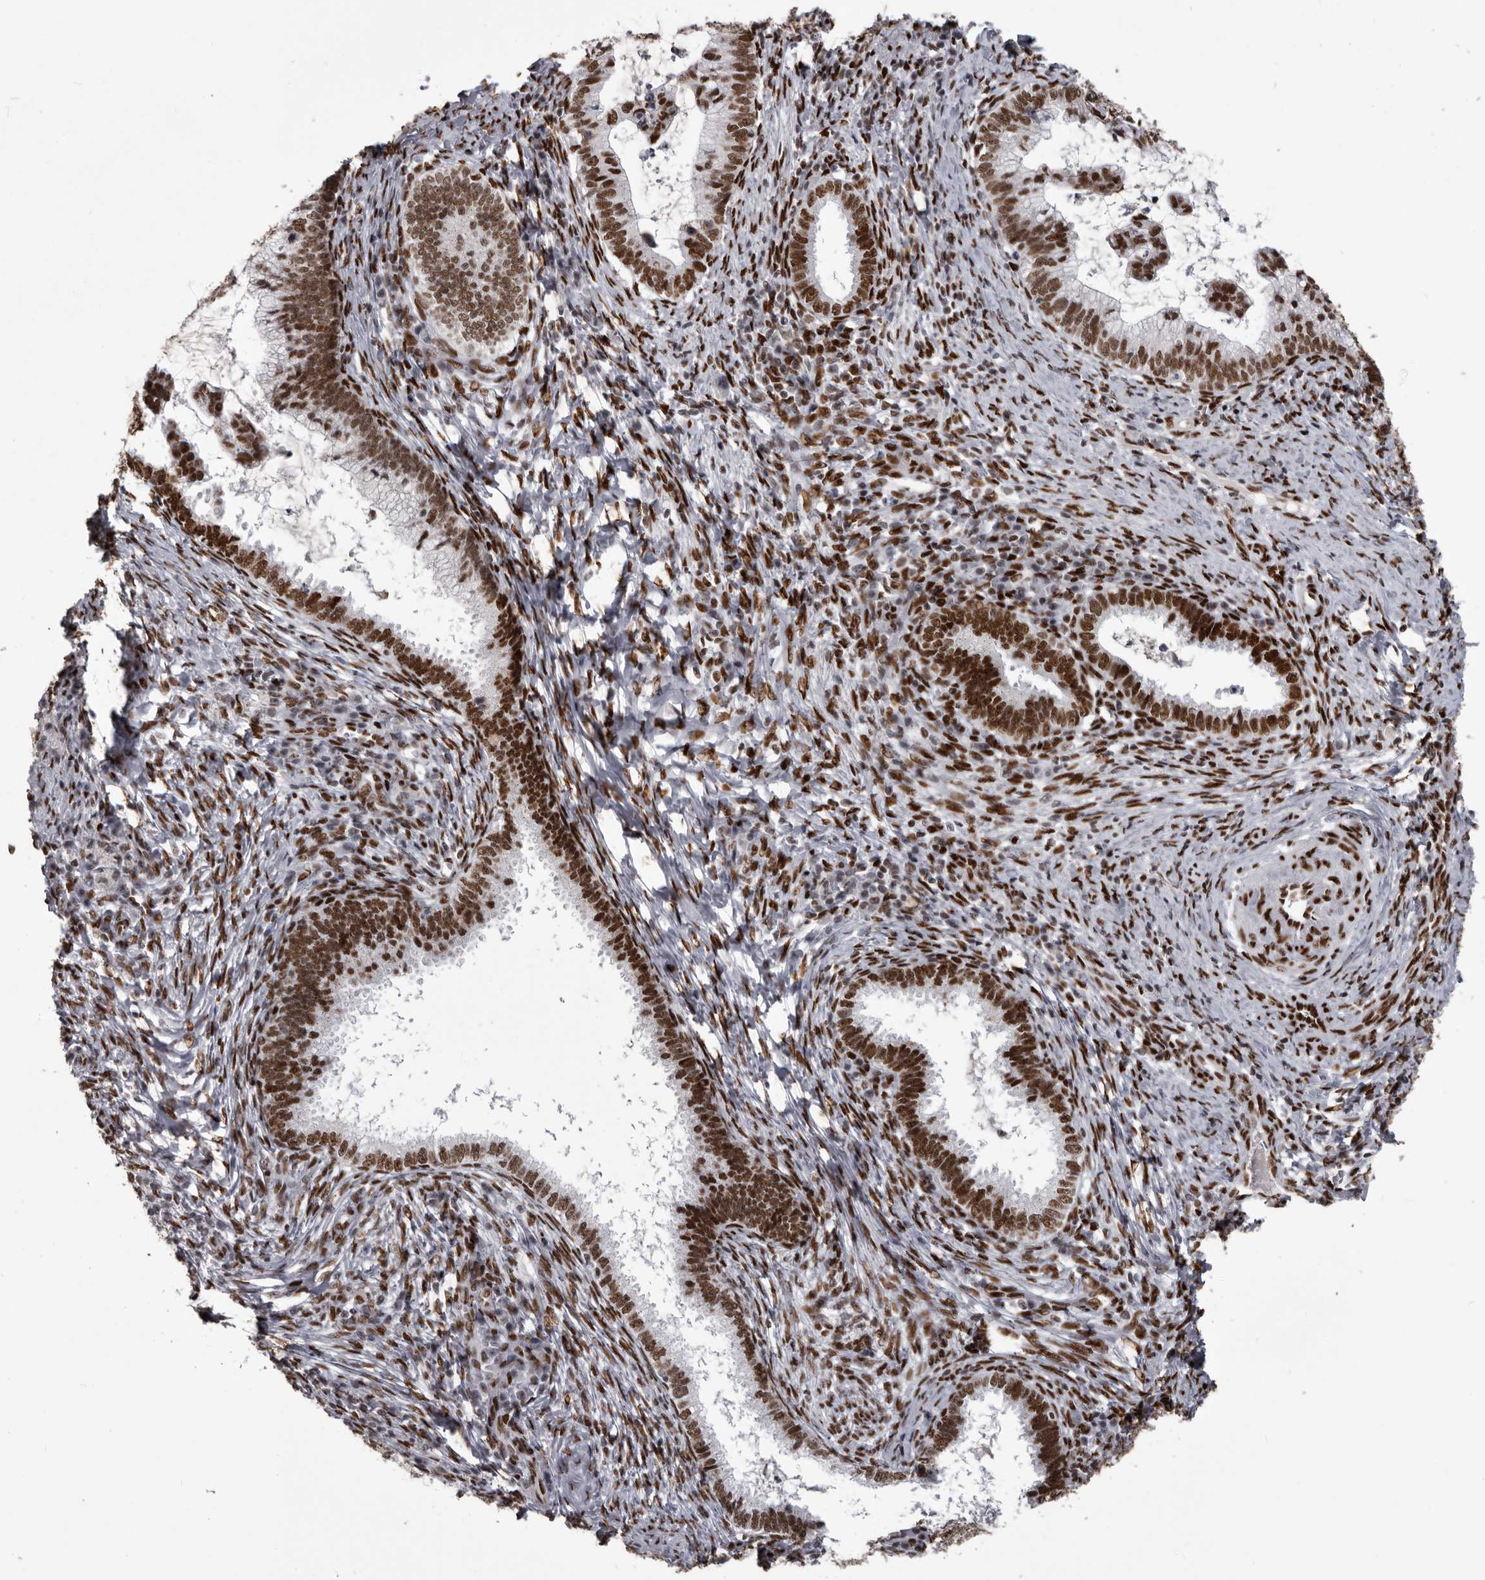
{"staining": {"intensity": "strong", "quantity": ">75%", "location": "nuclear"}, "tissue": "cervical cancer", "cell_type": "Tumor cells", "image_type": "cancer", "snomed": [{"axis": "morphology", "description": "Adenocarcinoma, NOS"}, {"axis": "topography", "description": "Cervix"}], "caption": "There is high levels of strong nuclear staining in tumor cells of cervical cancer (adenocarcinoma), as demonstrated by immunohistochemical staining (brown color).", "gene": "NUMA1", "patient": {"sex": "female", "age": 36}}